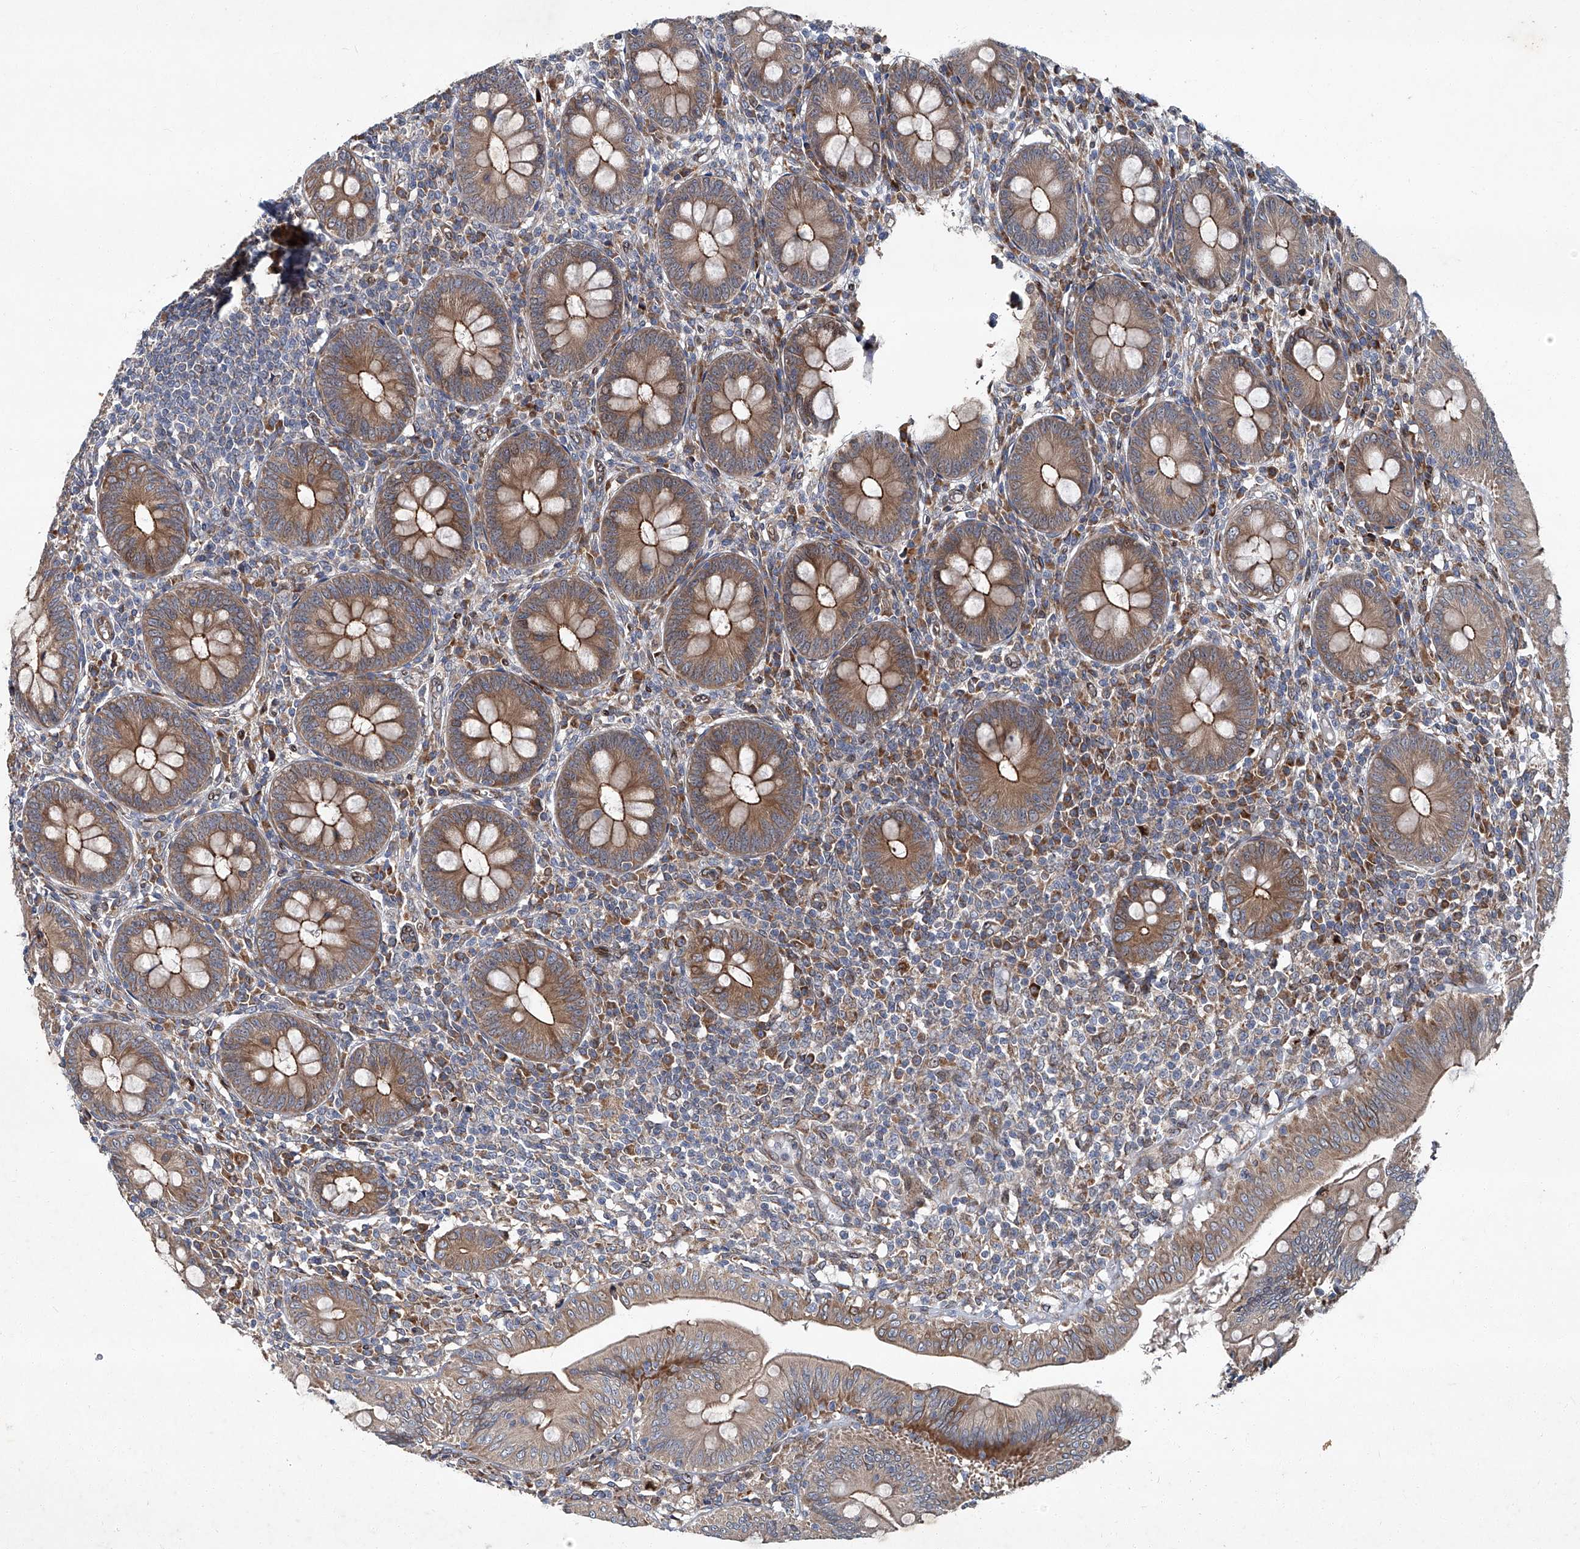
{"staining": {"intensity": "moderate", "quantity": ">75%", "location": "cytoplasmic/membranous"}, "tissue": "appendix", "cell_type": "Glandular cells", "image_type": "normal", "snomed": [{"axis": "morphology", "description": "Normal tissue, NOS"}, {"axis": "topography", "description": "Appendix"}], "caption": "Immunohistochemistry staining of unremarkable appendix, which demonstrates medium levels of moderate cytoplasmic/membranous expression in about >75% of glandular cells indicating moderate cytoplasmic/membranous protein positivity. The staining was performed using DAB (3,3'-diaminobenzidine) (brown) for protein detection and nuclei were counterstained in hematoxylin (blue).", "gene": "GPR132", "patient": {"sex": "male", "age": 14}}